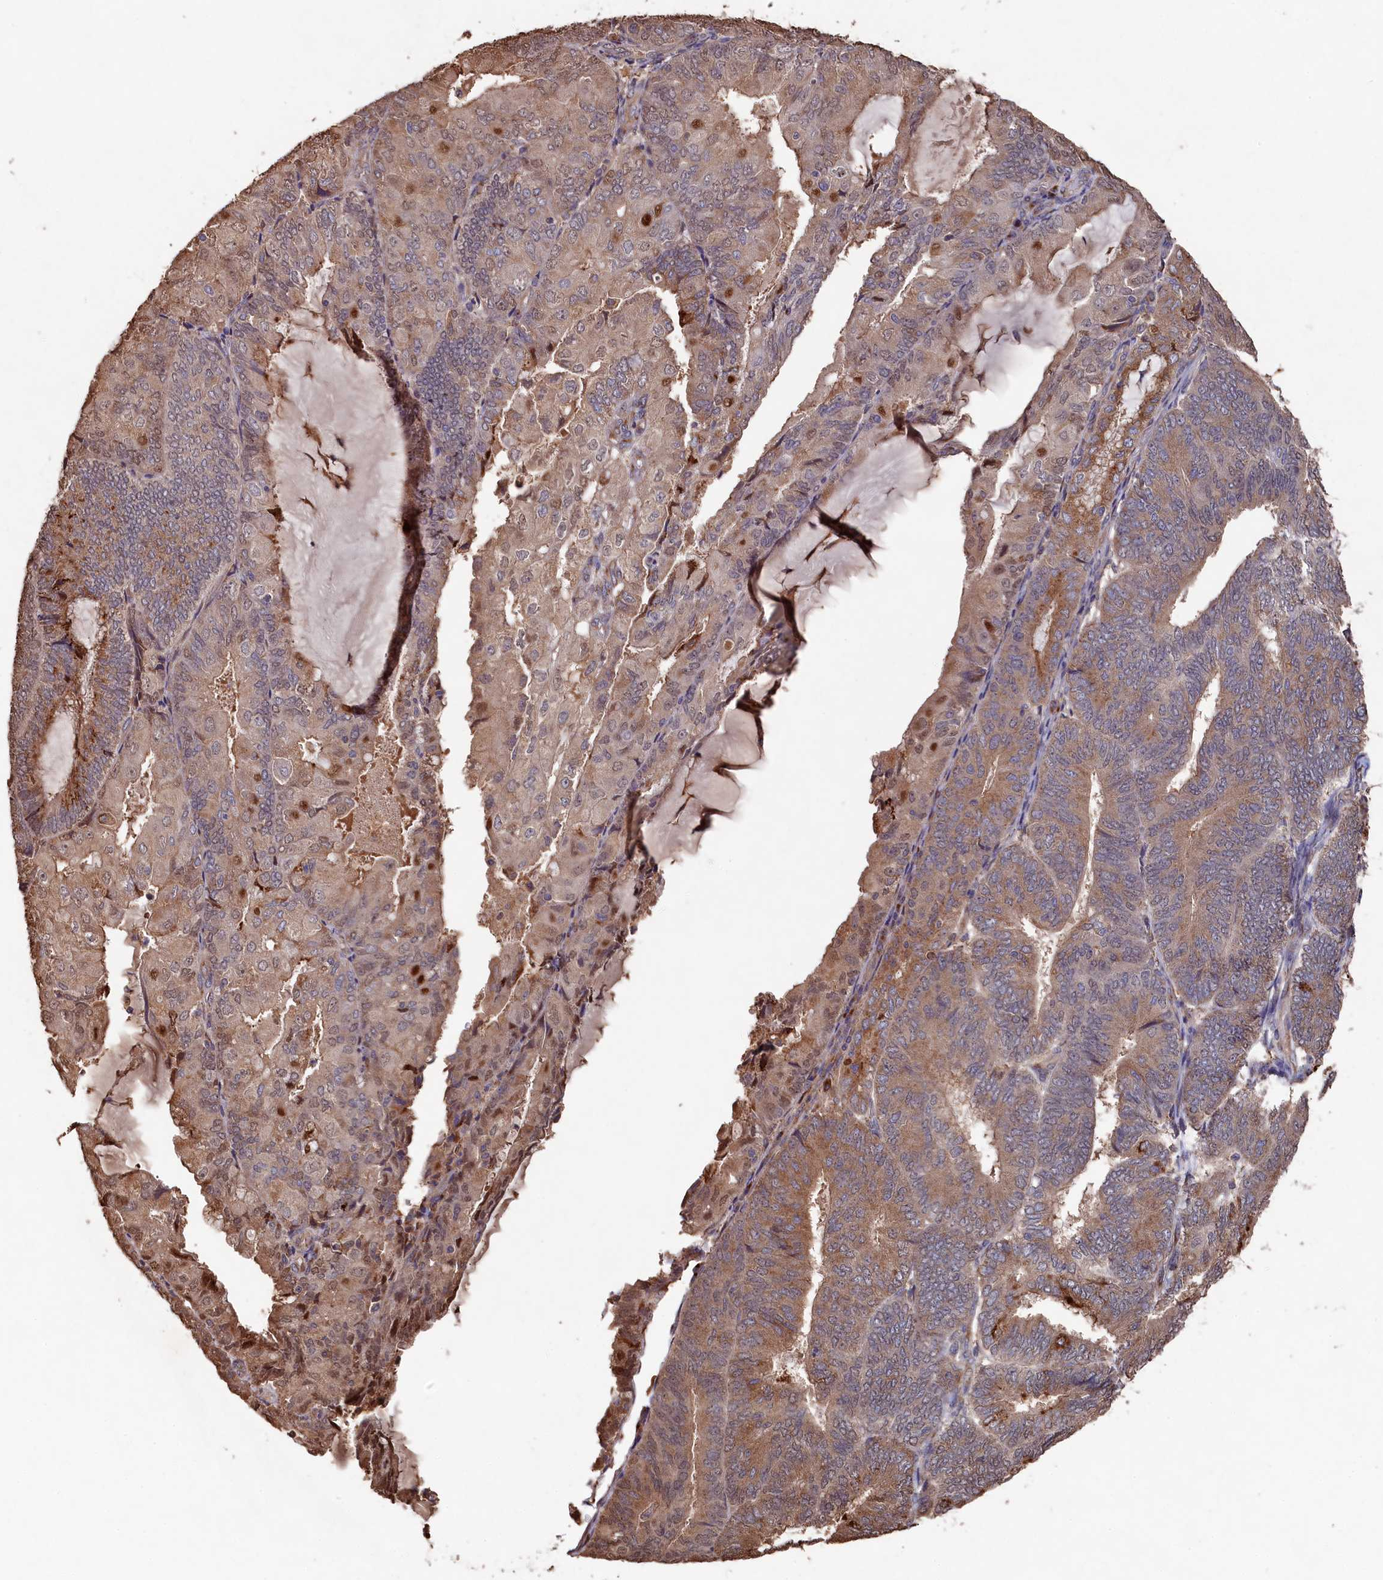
{"staining": {"intensity": "moderate", "quantity": "25%-75%", "location": "cytoplasmic/membranous,nuclear"}, "tissue": "endometrial cancer", "cell_type": "Tumor cells", "image_type": "cancer", "snomed": [{"axis": "morphology", "description": "Adenocarcinoma, NOS"}, {"axis": "topography", "description": "Endometrium"}], "caption": "DAB (3,3'-diaminobenzidine) immunohistochemical staining of adenocarcinoma (endometrial) reveals moderate cytoplasmic/membranous and nuclear protein expression in about 25%-75% of tumor cells.", "gene": "NAA60", "patient": {"sex": "female", "age": 81}}